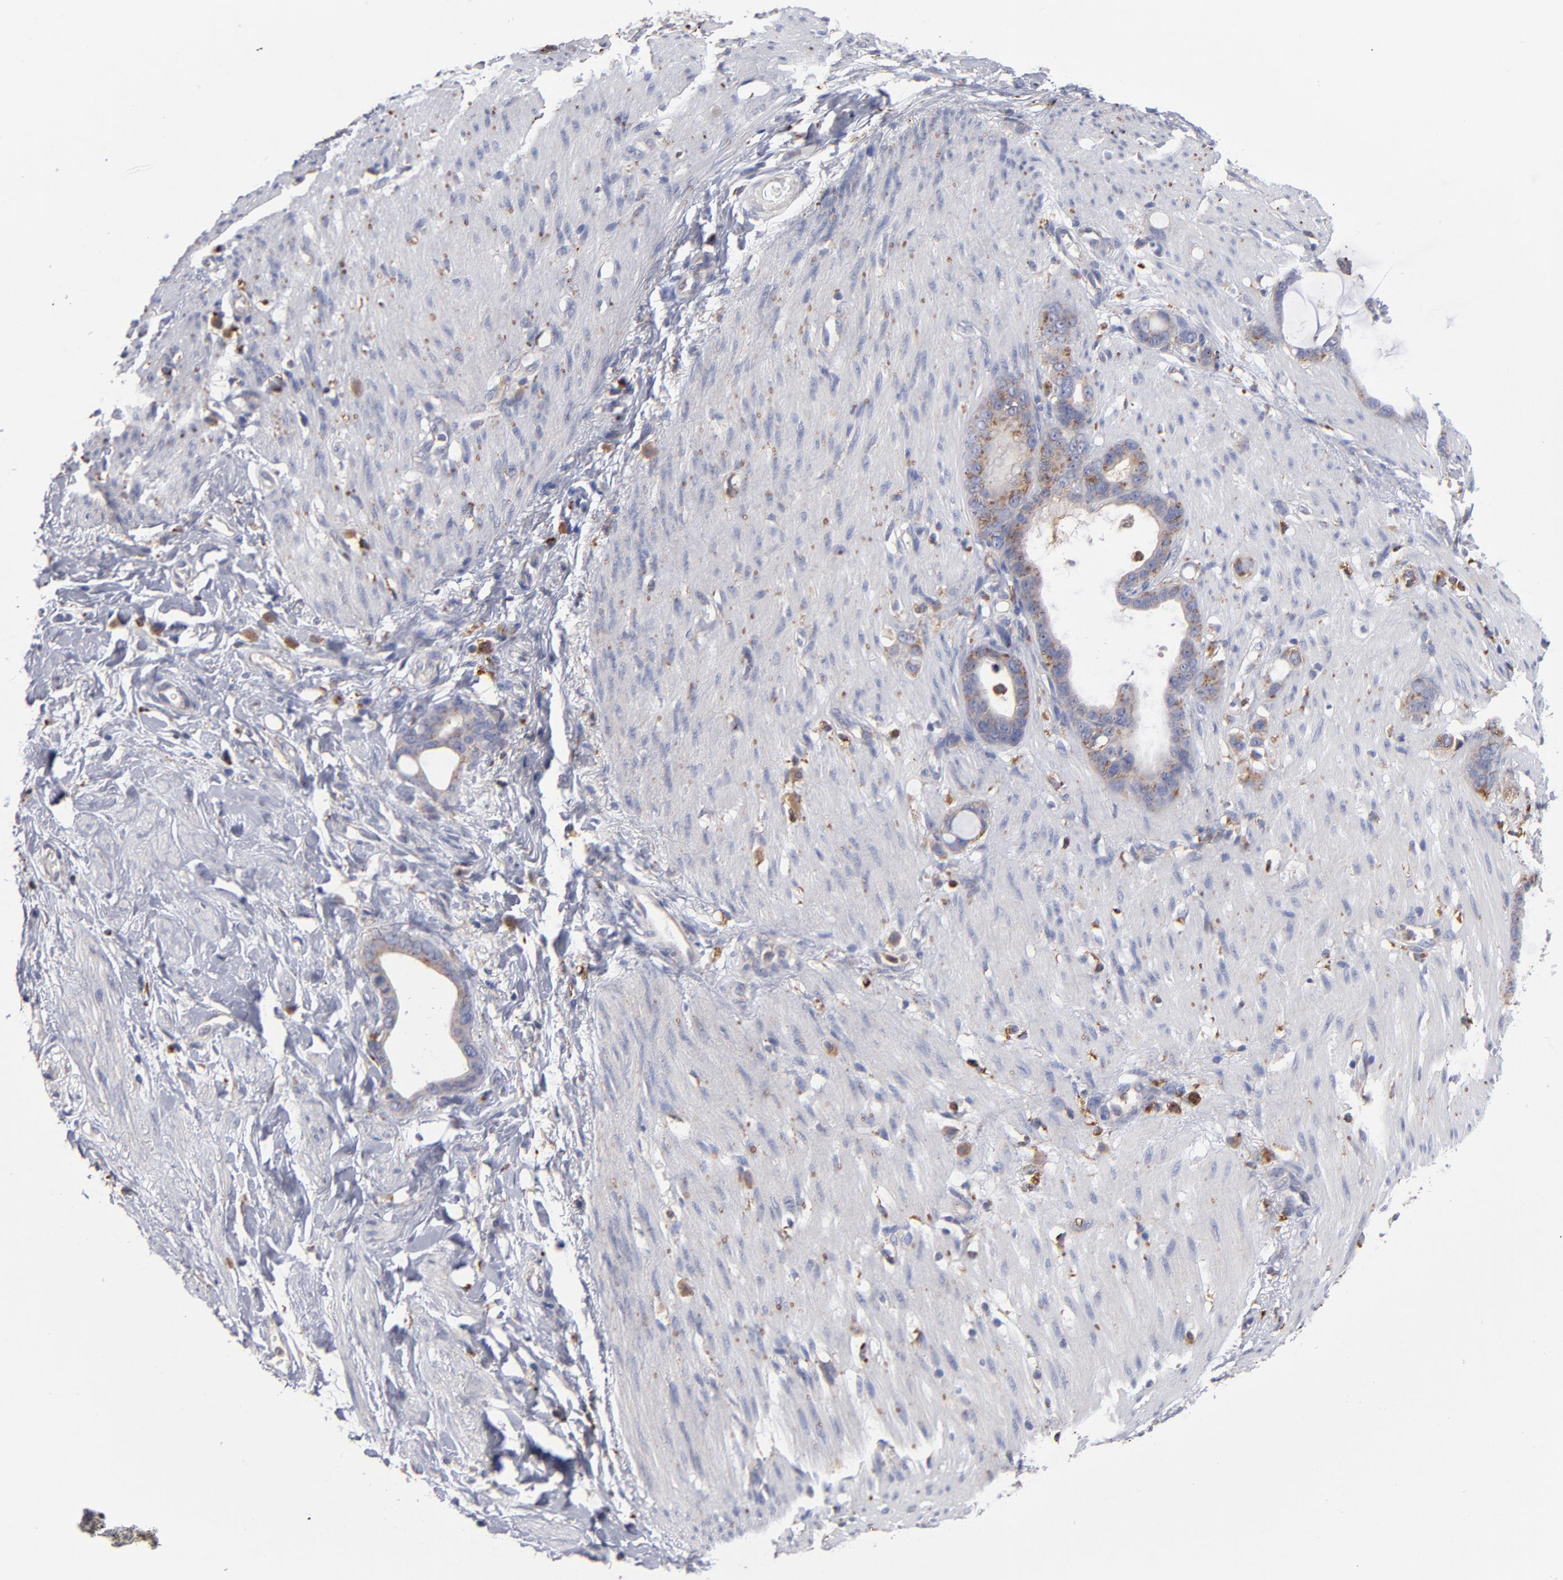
{"staining": {"intensity": "moderate", "quantity": ">75%", "location": "cytoplasmic/membranous"}, "tissue": "stomach cancer", "cell_type": "Tumor cells", "image_type": "cancer", "snomed": [{"axis": "morphology", "description": "Adenocarcinoma, NOS"}, {"axis": "topography", "description": "Stomach"}], "caption": "This is an image of IHC staining of stomach cancer, which shows moderate staining in the cytoplasmic/membranous of tumor cells.", "gene": "RRAGB", "patient": {"sex": "female", "age": 75}}